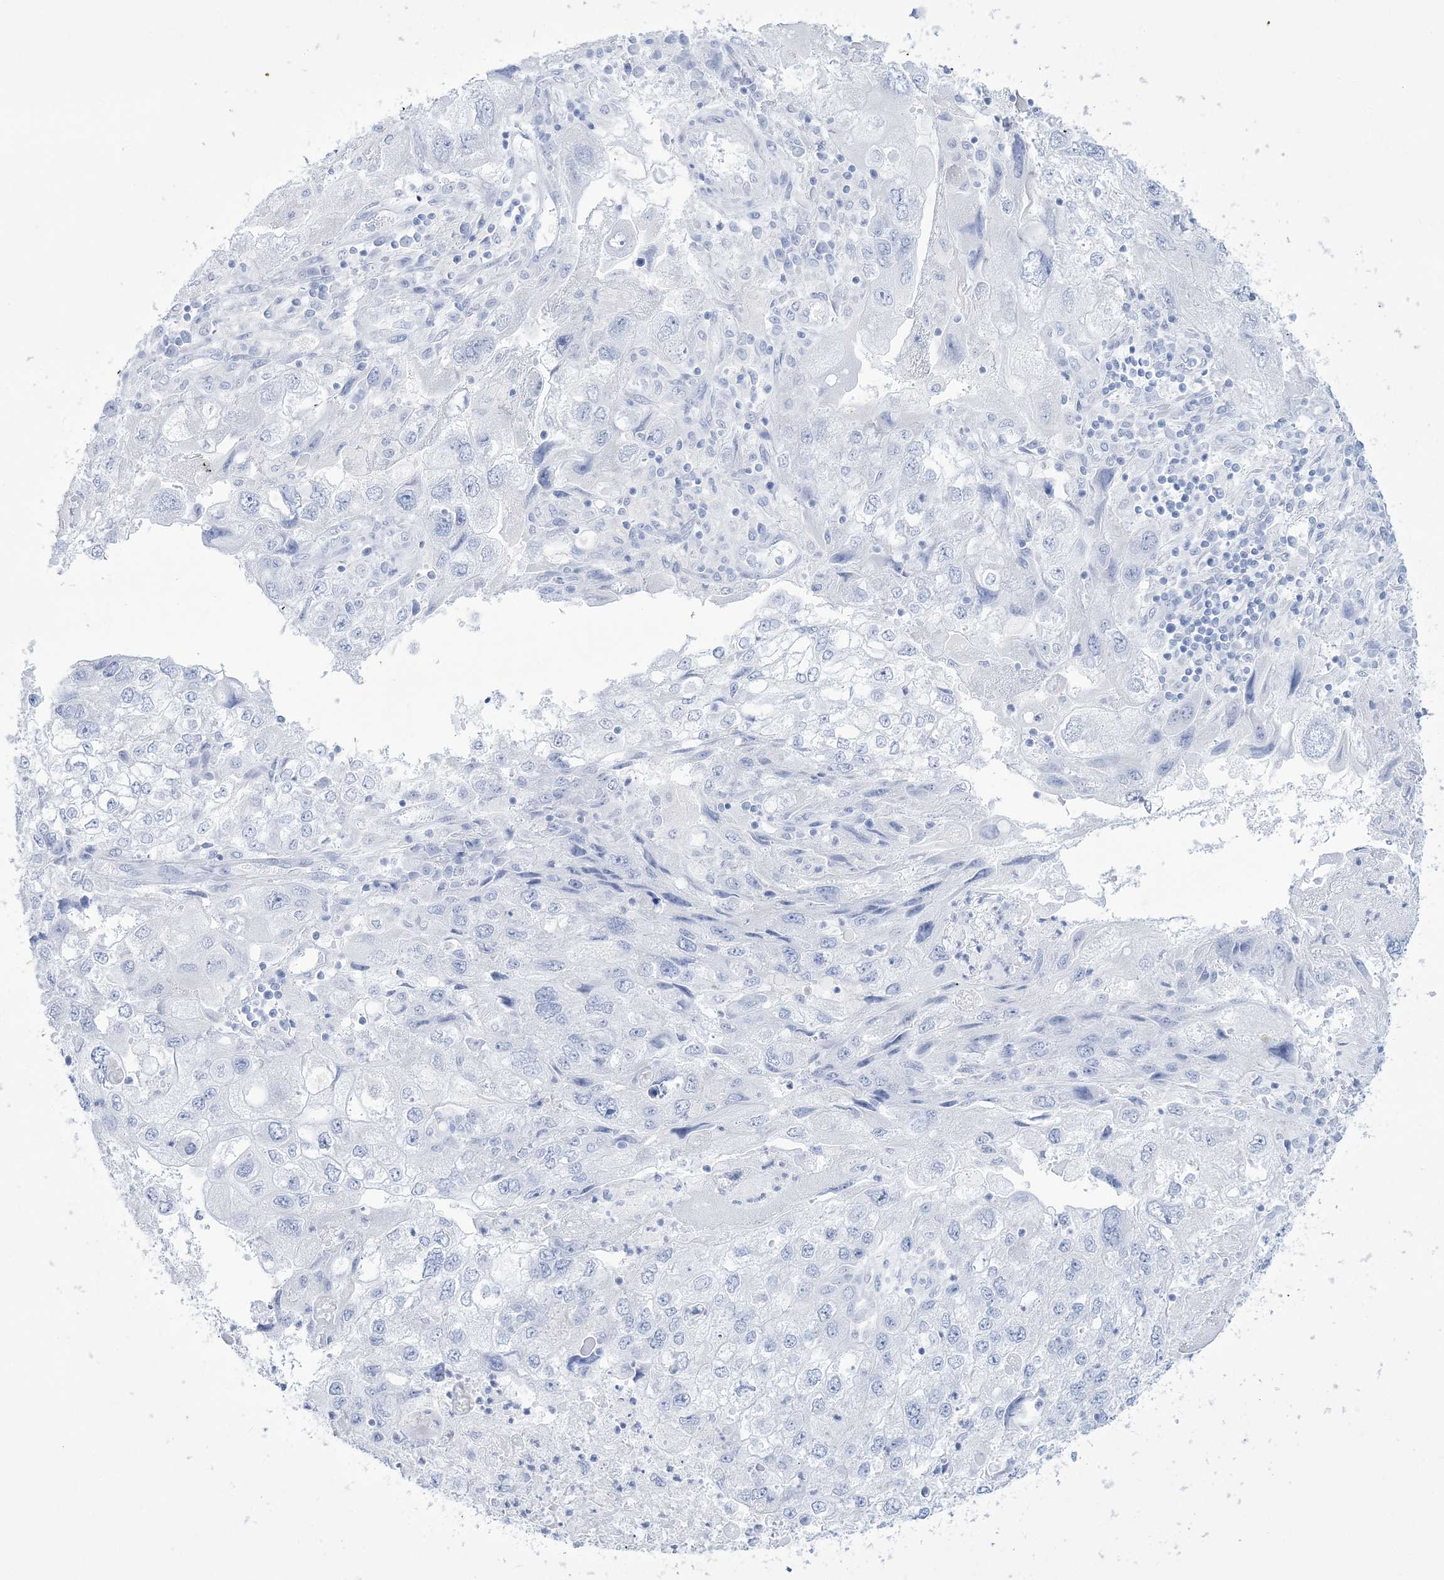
{"staining": {"intensity": "negative", "quantity": "none", "location": "none"}, "tissue": "endometrial cancer", "cell_type": "Tumor cells", "image_type": "cancer", "snomed": [{"axis": "morphology", "description": "Adenocarcinoma, NOS"}, {"axis": "topography", "description": "Endometrium"}], "caption": "This histopathology image is of endometrial cancer stained with IHC to label a protein in brown with the nuclei are counter-stained blue. There is no expression in tumor cells.", "gene": "RBP2", "patient": {"sex": "female", "age": 49}}